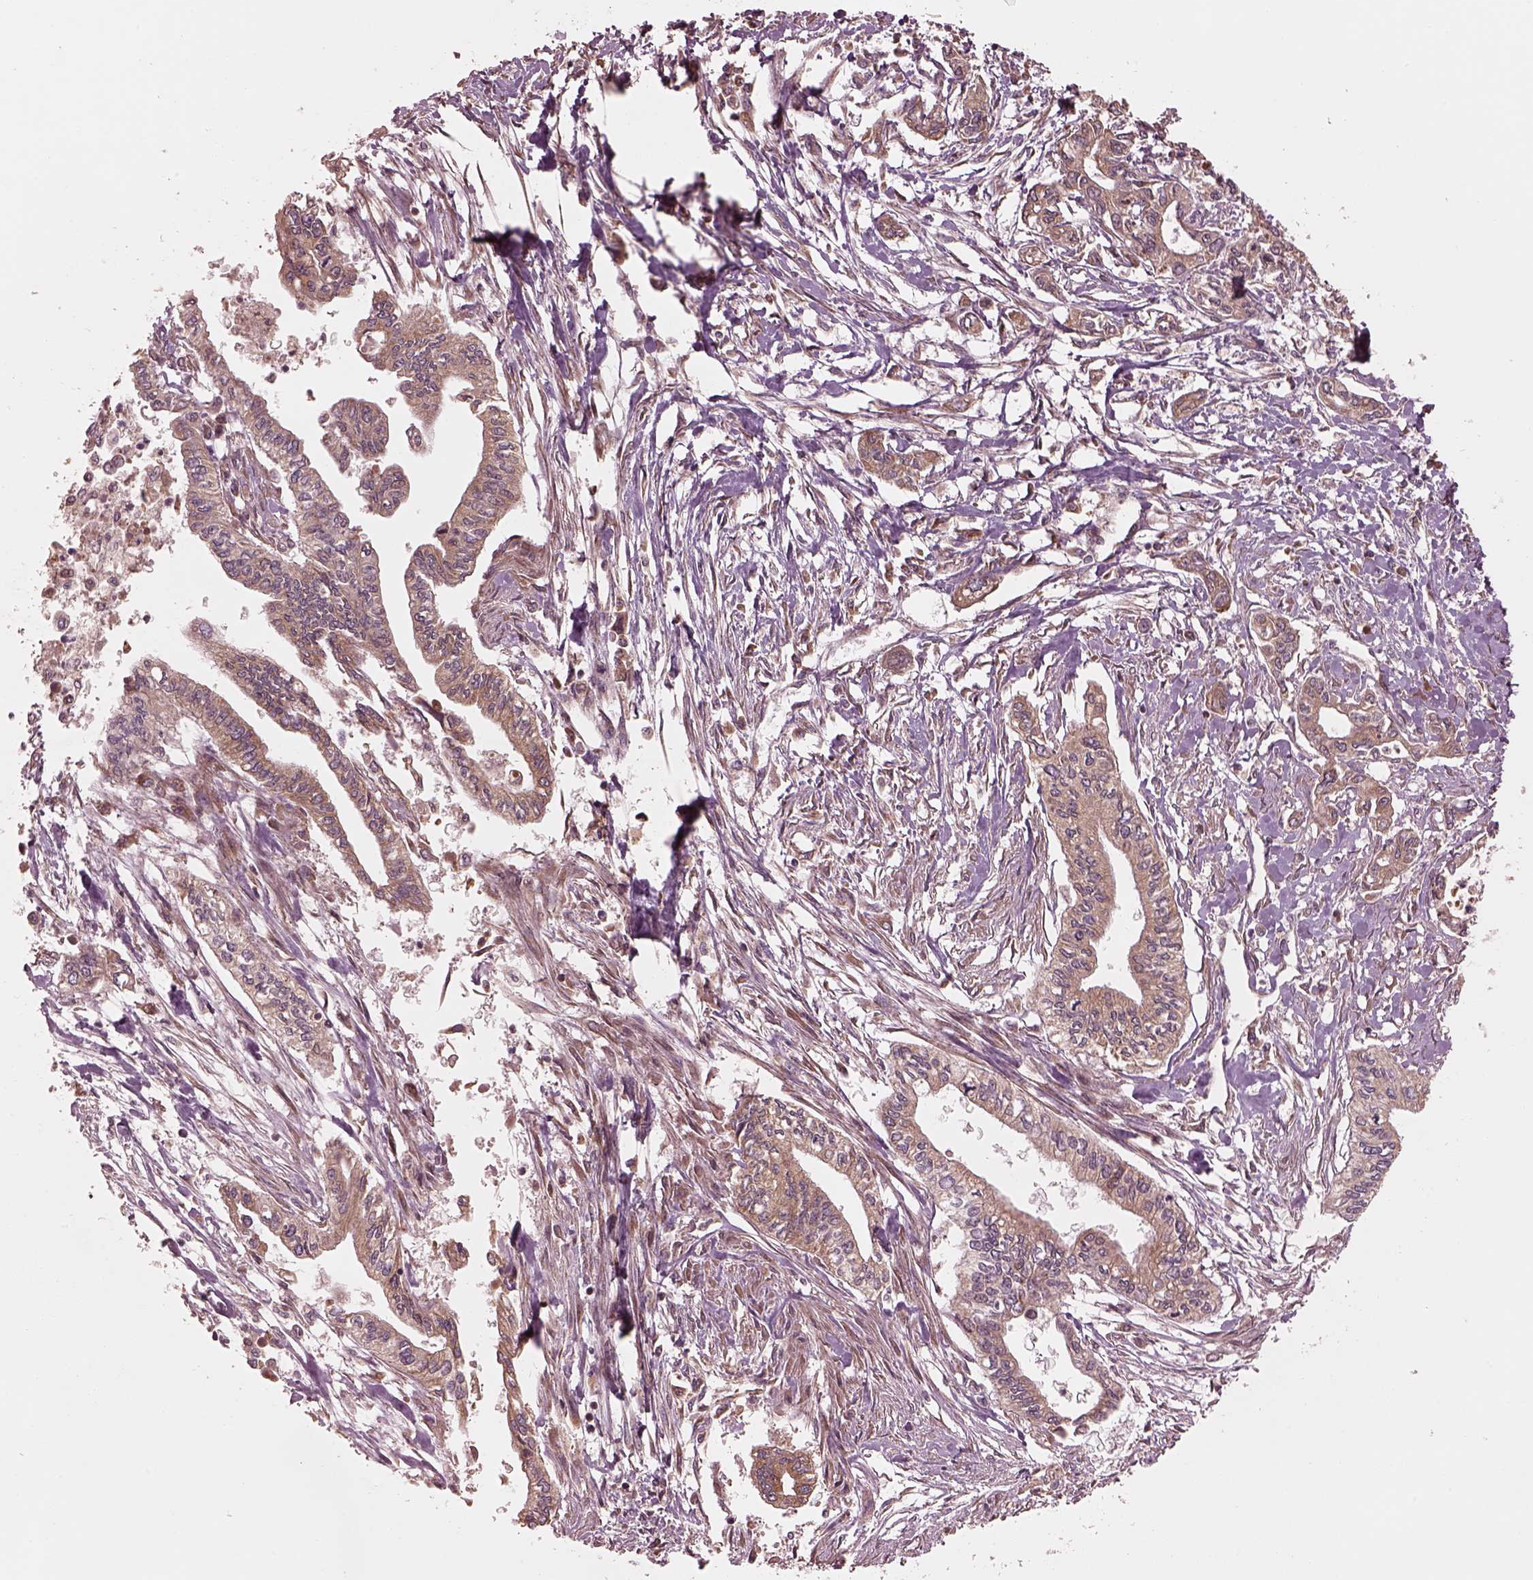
{"staining": {"intensity": "weak", "quantity": ">75%", "location": "cytoplasmic/membranous"}, "tissue": "pancreatic cancer", "cell_type": "Tumor cells", "image_type": "cancer", "snomed": [{"axis": "morphology", "description": "Adenocarcinoma, NOS"}, {"axis": "topography", "description": "Pancreas"}], "caption": "Adenocarcinoma (pancreatic) stained with immunohistochemistry (IHC) shows weak cytoplasmic/membranous staining in about >75% of tumor cells.", "gene": "PIK3R2", "patient": {"sex": "male", "age": 60}}